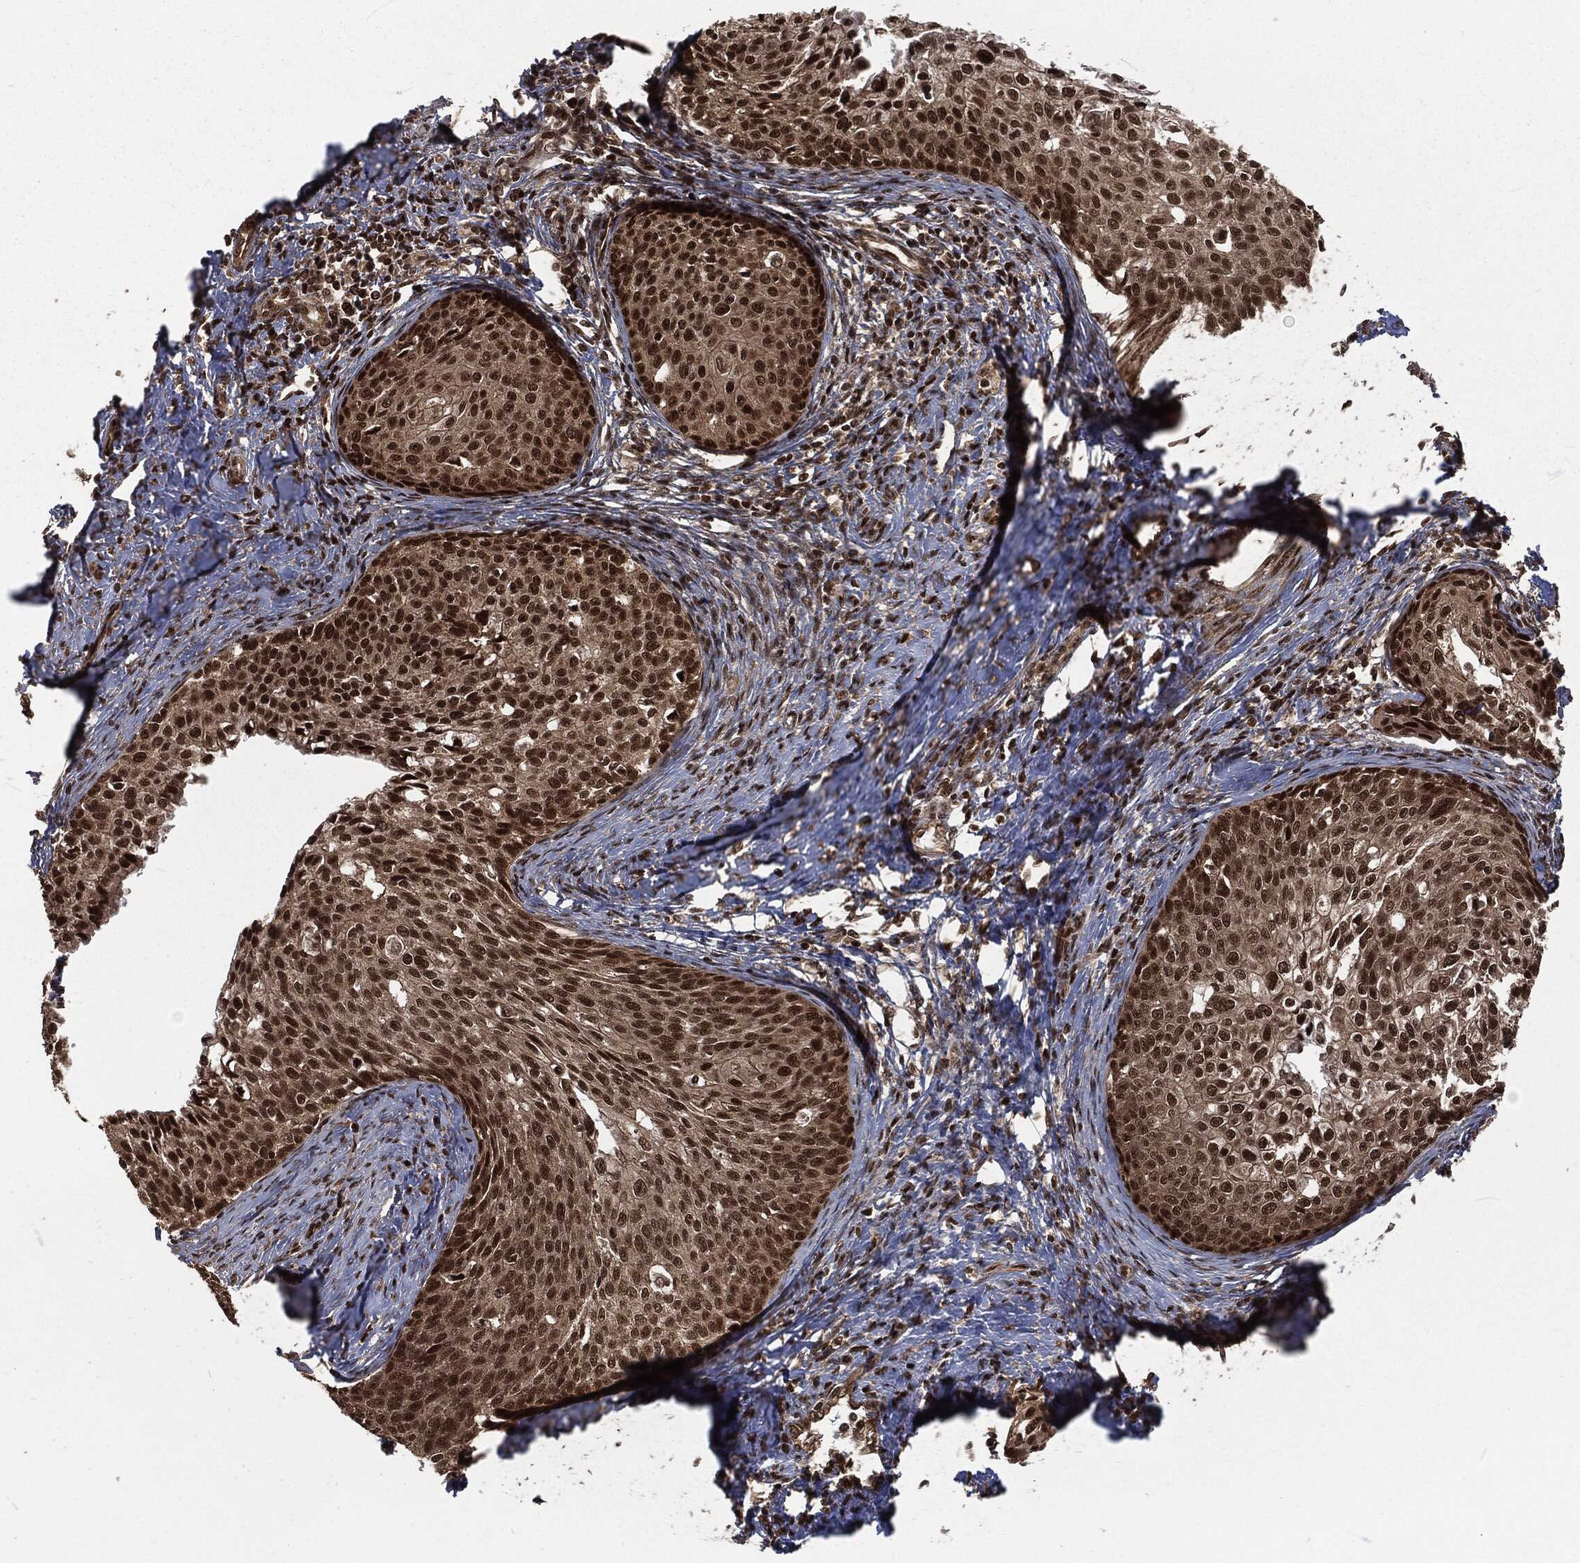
{"staining": {"intensity": "strong", "quantity": ">75%", "location": "nuclear"}, "tissue": "cervical cancer", "cell_type": "Tumor cells", "image_type": "cancer", "snomed": [{"axis": "morphology", "description": "Squamous cell carcinoma, NOS"}, {"axis": "topography", "description": "Cervix"}], "caption": "Squamous cell carcinoma (cervical) stained with a brown dye shows strong nuclear positive positivity in approximately >75% of tumor cells.", "gene": "NGRN", "patient": {"sex": "female", "age": 51}}